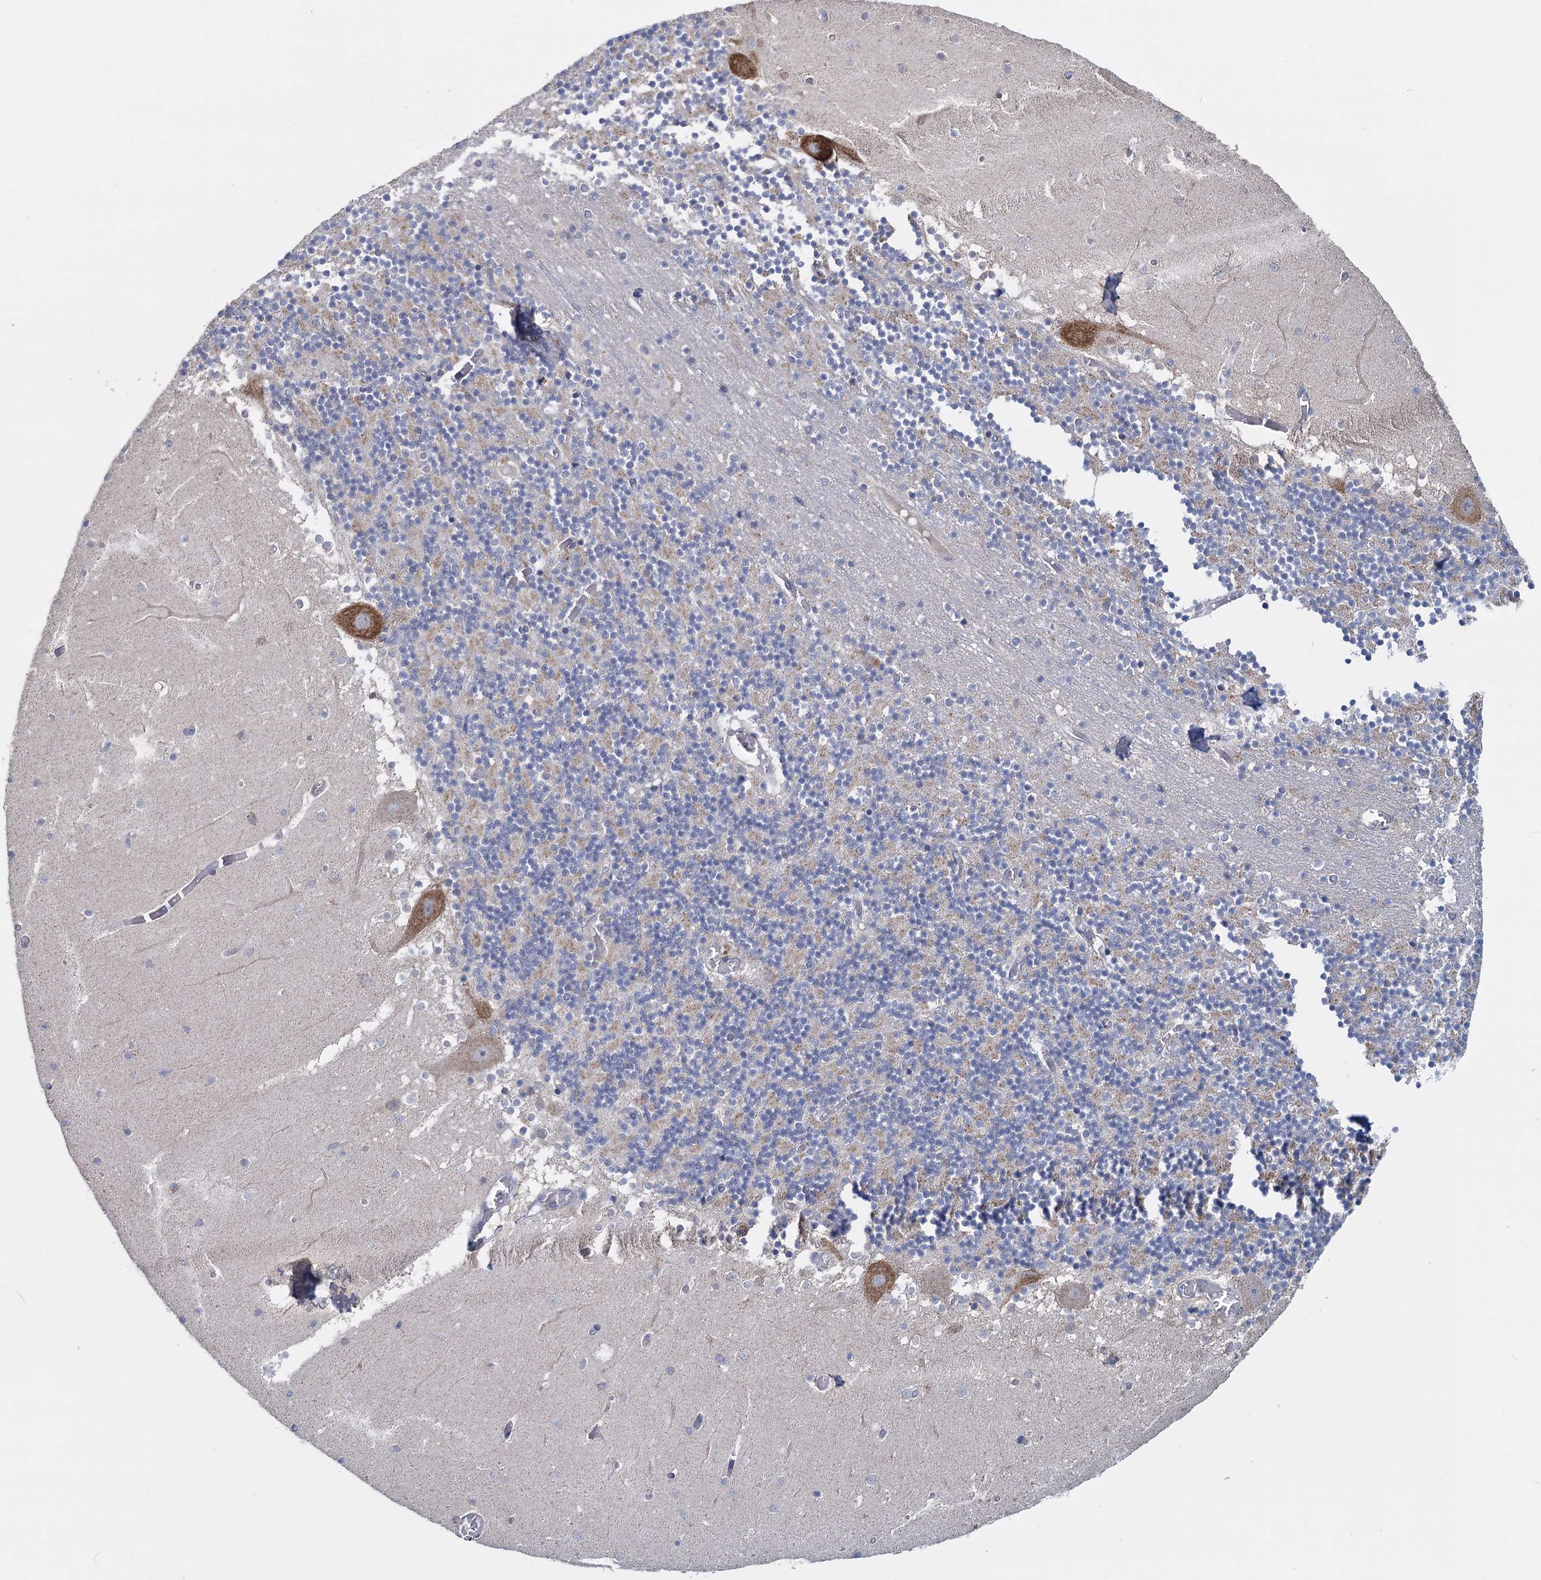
{"staining": {"intensity": "weak", "quantity": "25%-75%", "location": "cytoplasmic/membranous"}, "tissue": "cerebellum", "cell_type": "Cells in granular layer", "image_type": "normal", "snomed": [{"axis": "morphology", "description": "Normal tissue, NOS"}, {"axis": "topography", "description": "Cerebellum"}], "caption": "Cells in granular layer show low levels of weak cytoplasmic/membranous positivity in about 25%-75% of cells in normal human cerebellum.", "gene": "GSTM2", "patient": {"sex": "female", "age": 28}}